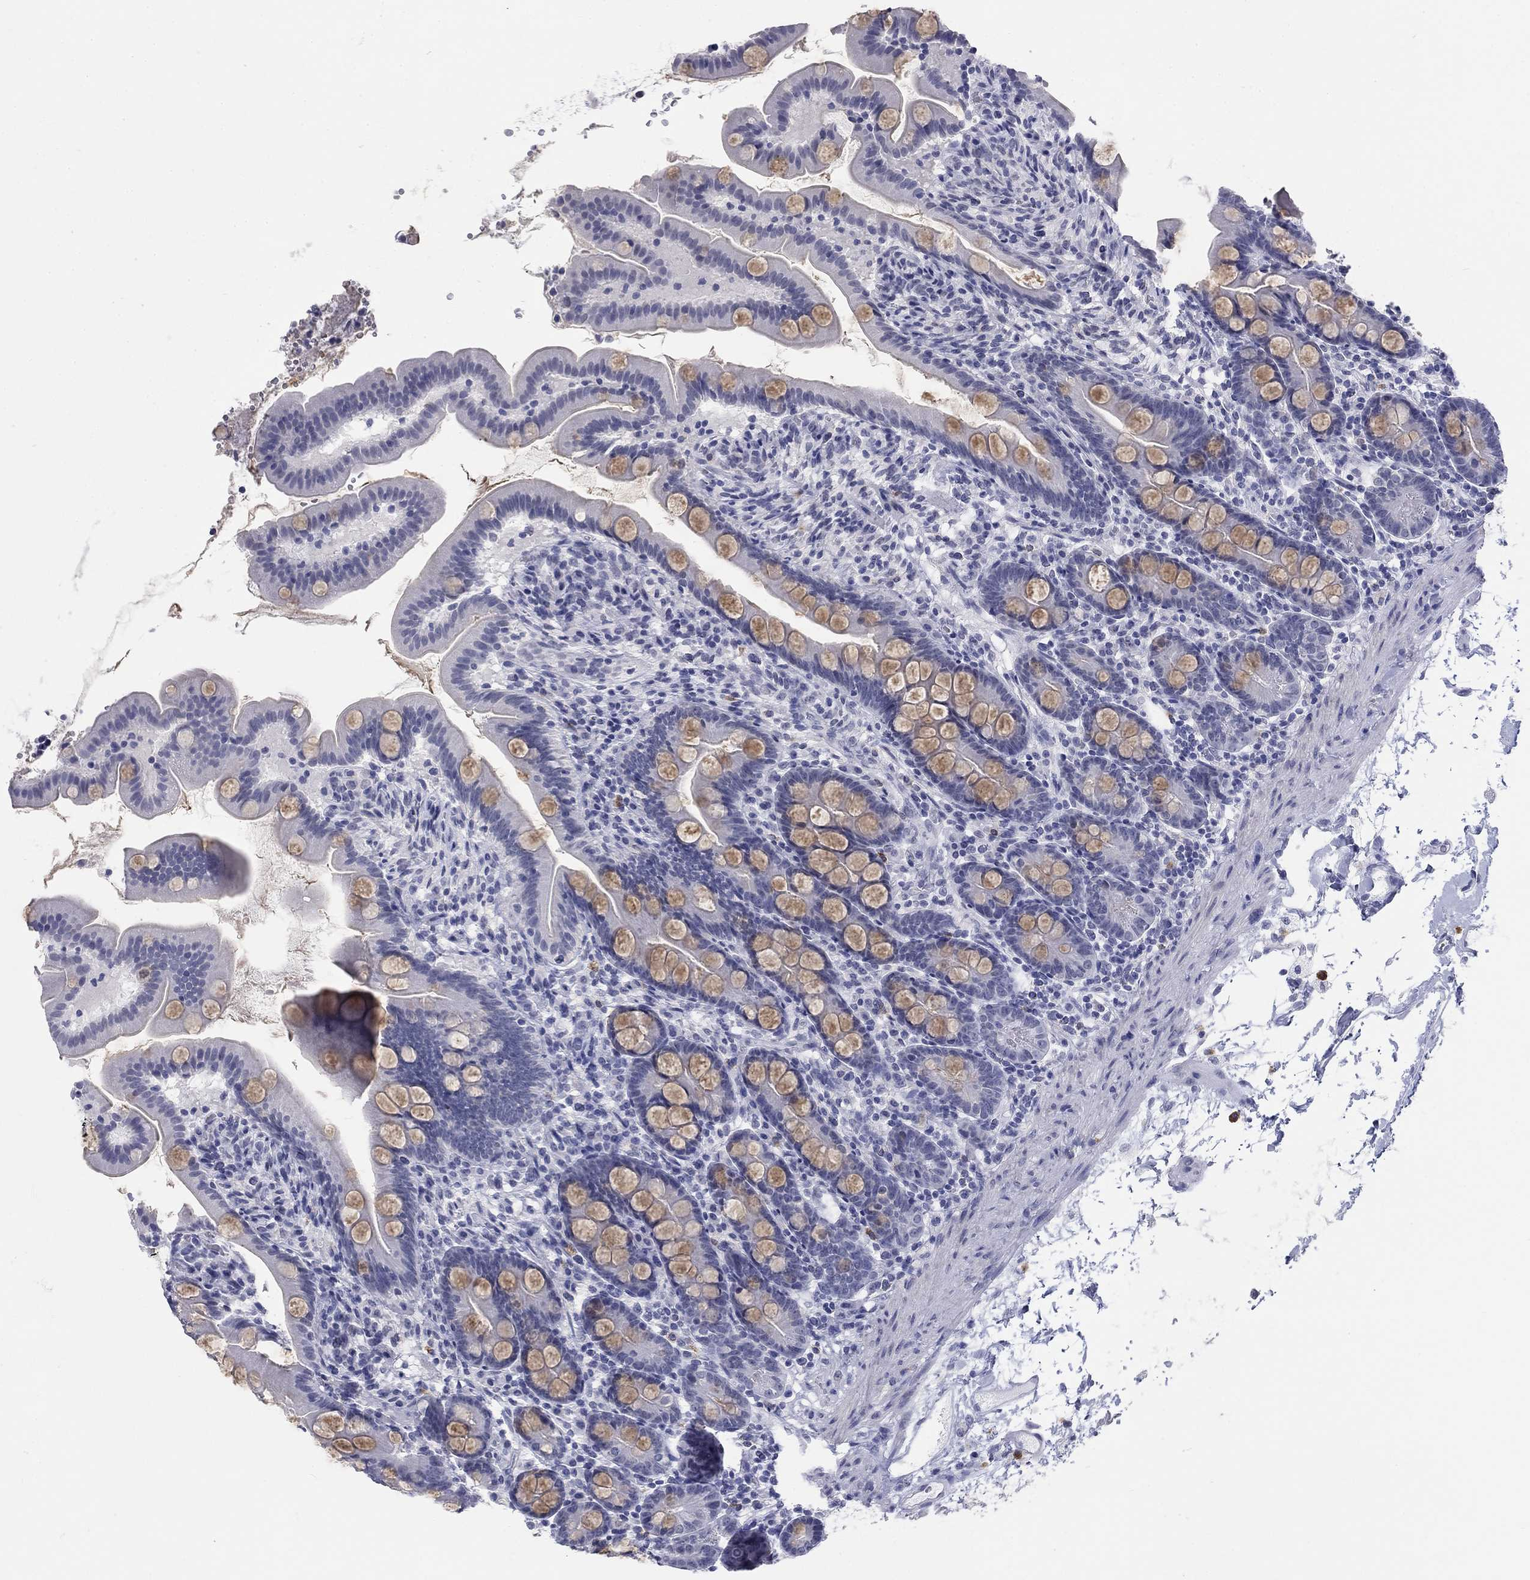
{"staining": {"intensity": "moderate", "quantity": "<25%", "location": "cytoplasmic/membranous"}, "tissue": "small intestine", "cell_type": "Glandular cells", "image_type": "normal", "snomed": [{"axis": "morphology", "description": "Normal tissue, NOS"}, {"axis": "topography", "description": "Small intestine"}], "caption": "Immunohistochemical staining of benign small intestine shows moderate cytoplasmic/membranous protein staining in approximately <25% of glandular cells.", "gene": "ECEL1", "patient": {"sex": "female", "age": 44}}